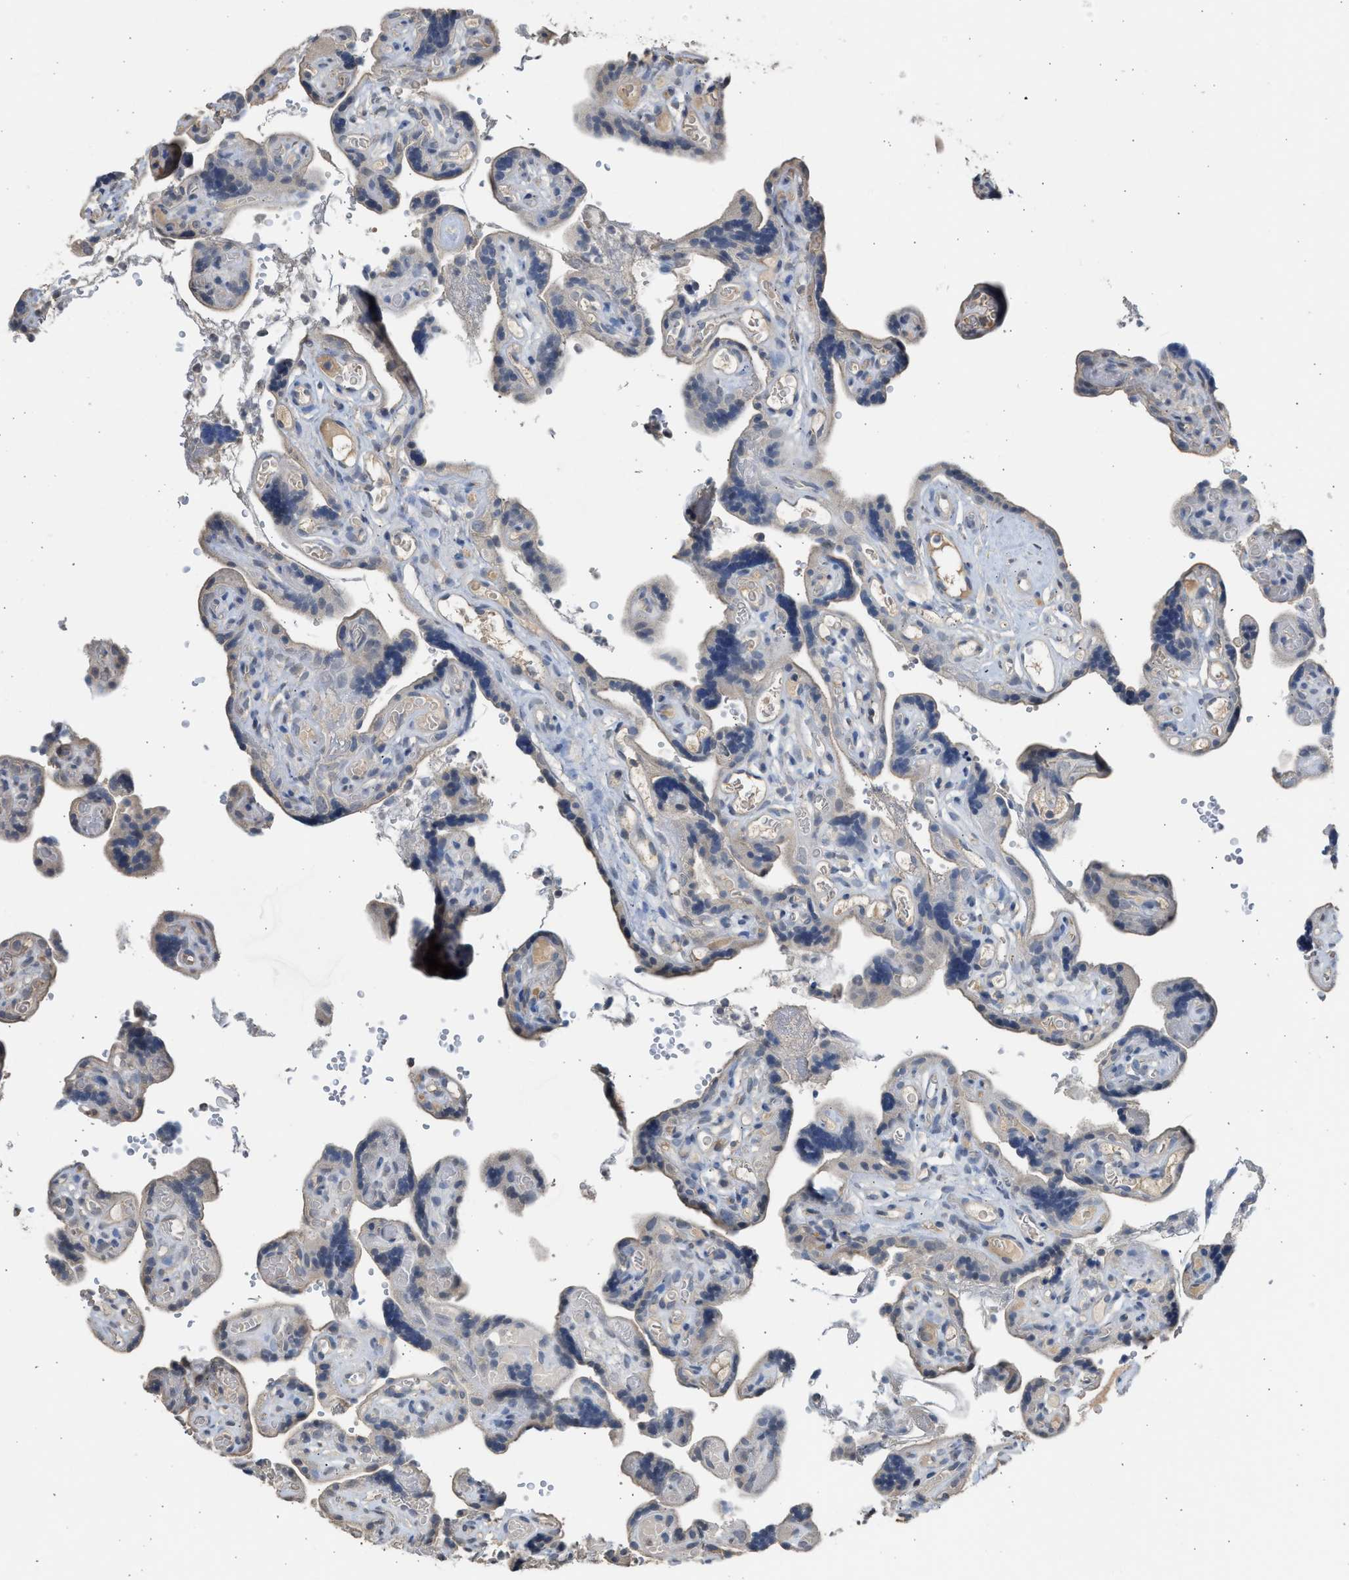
{"staining": {"intensity": "weak", "quantity": ">75%", "location": "cytoplasmic/membranous"}, "tissue": "placenta", "cell_type": "Decidual cells", "image_type": "normal", "snomed": [{"axis": "morphology", "description": "Normal tissue, NOS"}, {"axis": "topography", "description": "Placenta"}], "caption": "This micrograph reveals immunohistochemistry (IHC) staining of benign placenta, with low weak cytoplasmic/membranous expression in approximately >75% of decidual cells.", "gene": "SULT2A1", "patient": {"sex": "female", "age": 30}}